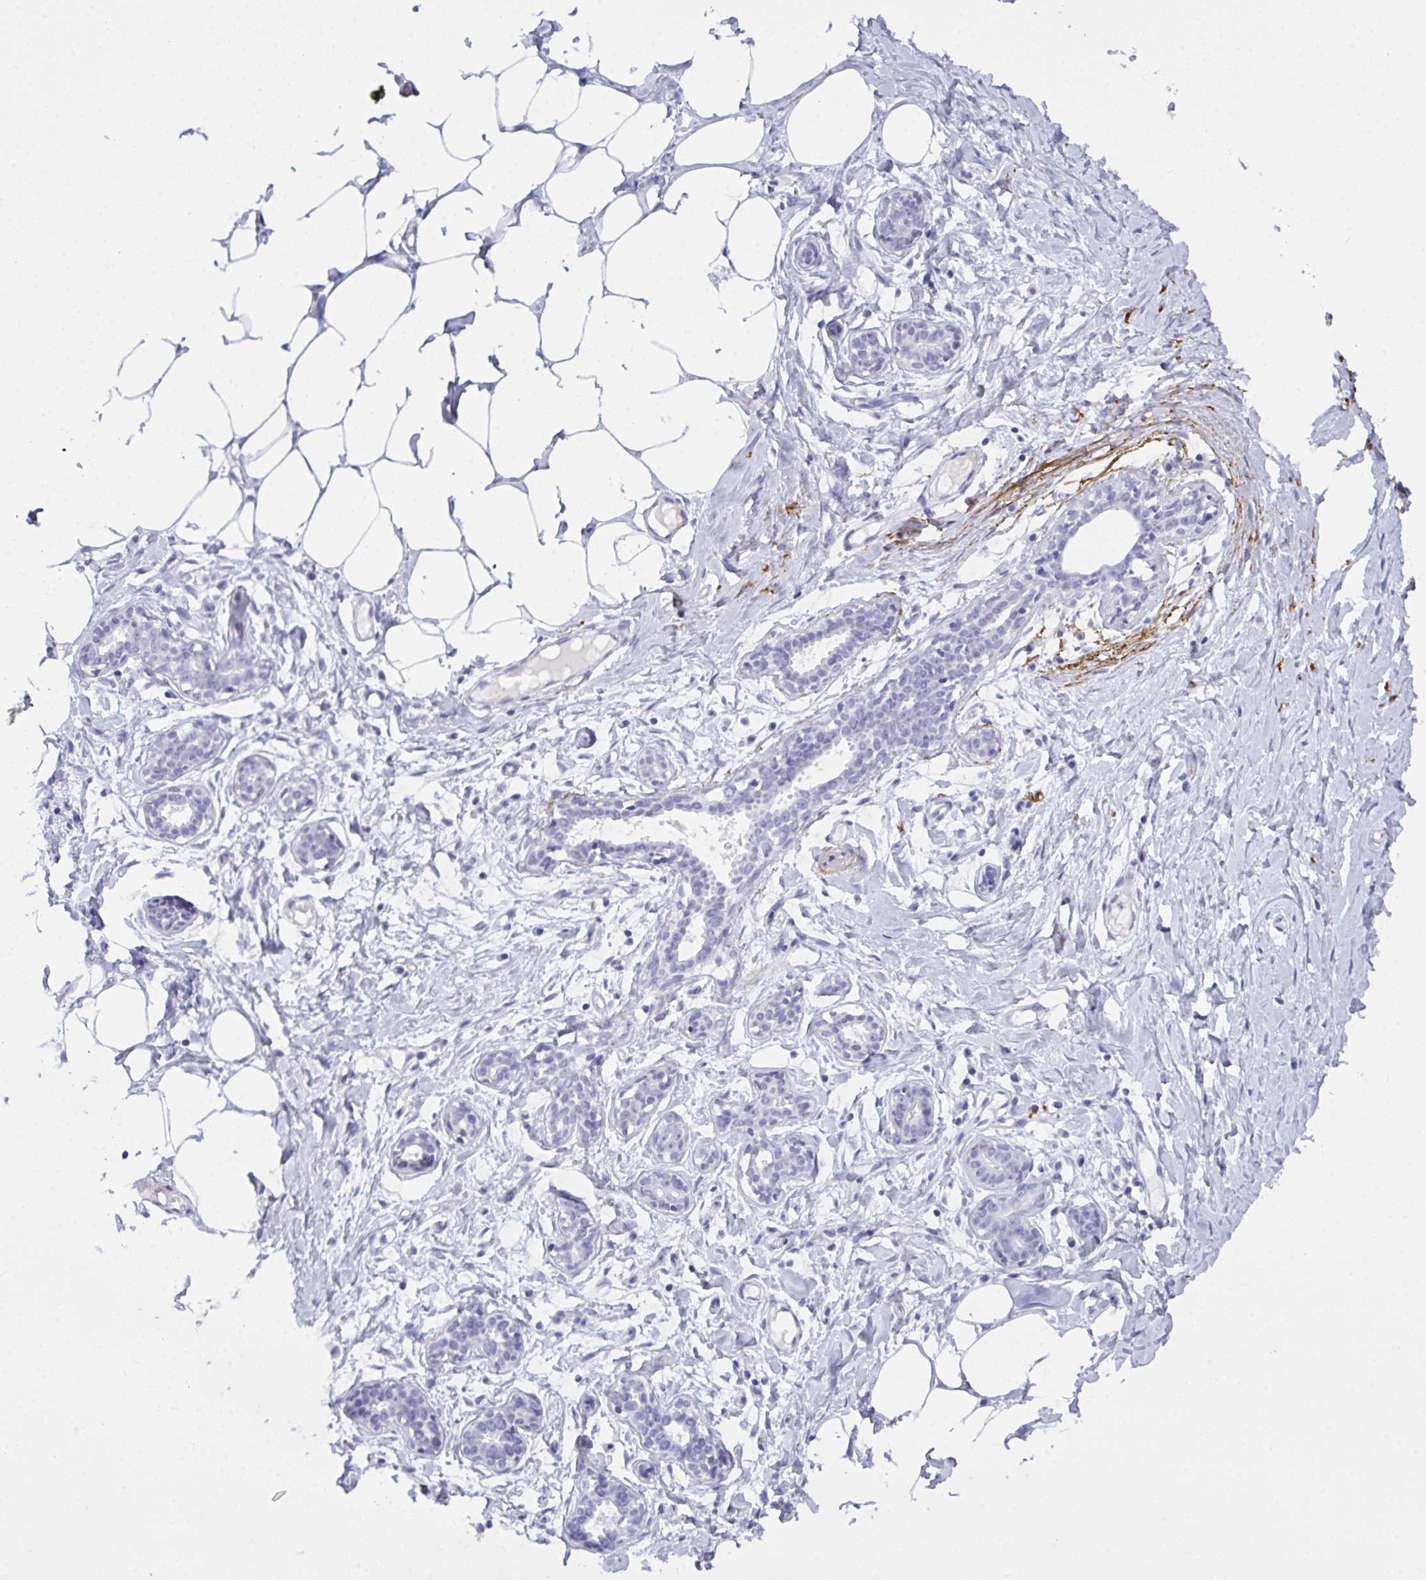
{"staining": {"intensity": "negative", "quantity": "none", "location": "none"}, "tissue": "breast", "cell_type": "Adipocytes", "image_type": "normal", "snomed": [{"axis": "morphology", "description": "Normal tissue, NOS"}, {"axis": "topography", "description": "Breast"}], "caption": "Immunohistochemistry of unremarkable breast demonstrates no positivity in adipocytes.", "gene": "ELN", "patient": {"sex": "female", "age": 27}}